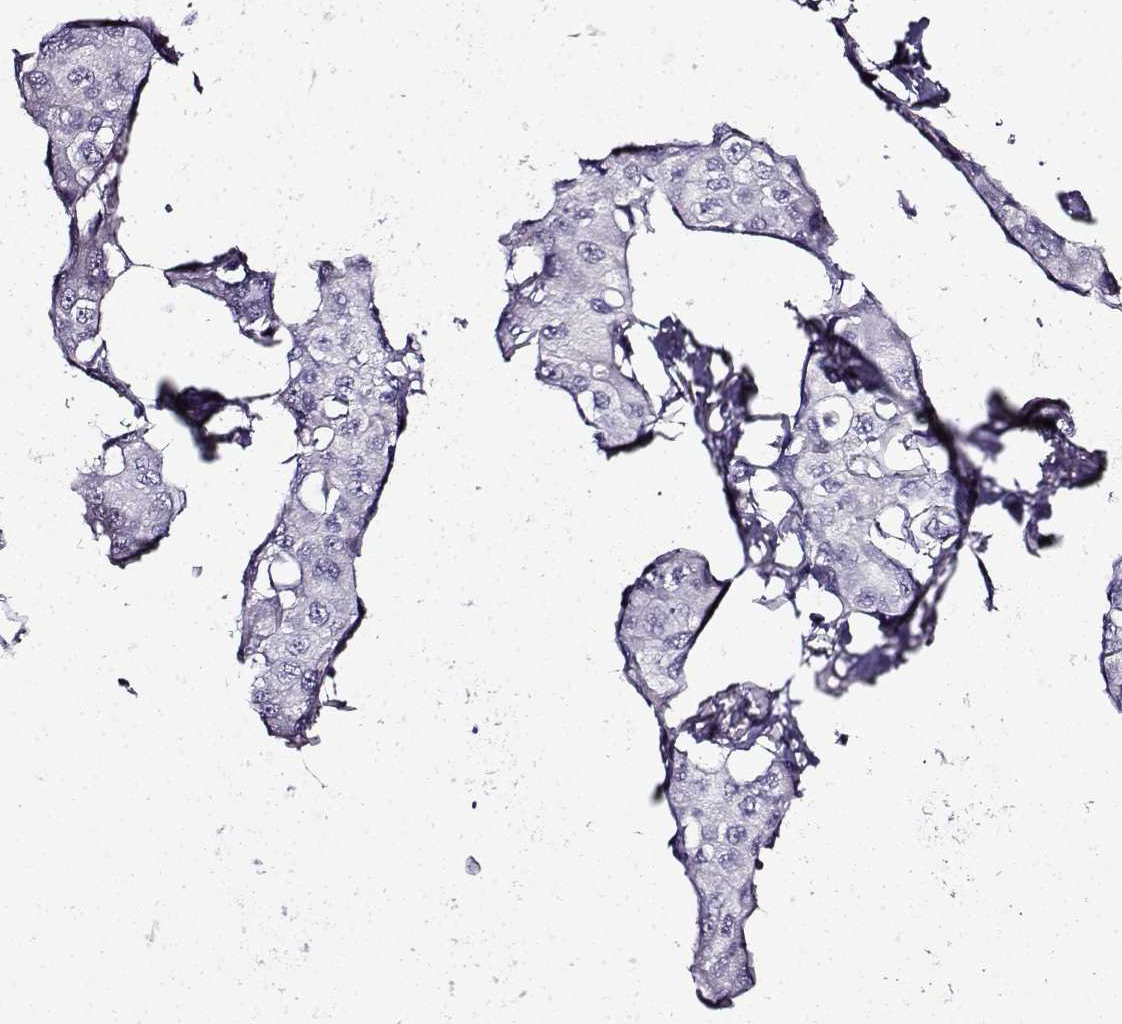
{"staining": {"intensity": "negative", "quantity": "none", "location": "none"}, "tissue": "breast cancer", "cell_type": "Tumor cells", "image_type": "cancer", "snomed": [{"axis": "morphology", "description": "Duct carcinoma"}, {"axis": "topography", "description": "Breast"}], "caption": "Immunohistochemical staining of human intraductal carcinoma (breast) demonstrates no significant staining in tumor cells.", "gene": "TMEM266", "patient": {"sex": "female", "age": 80}}